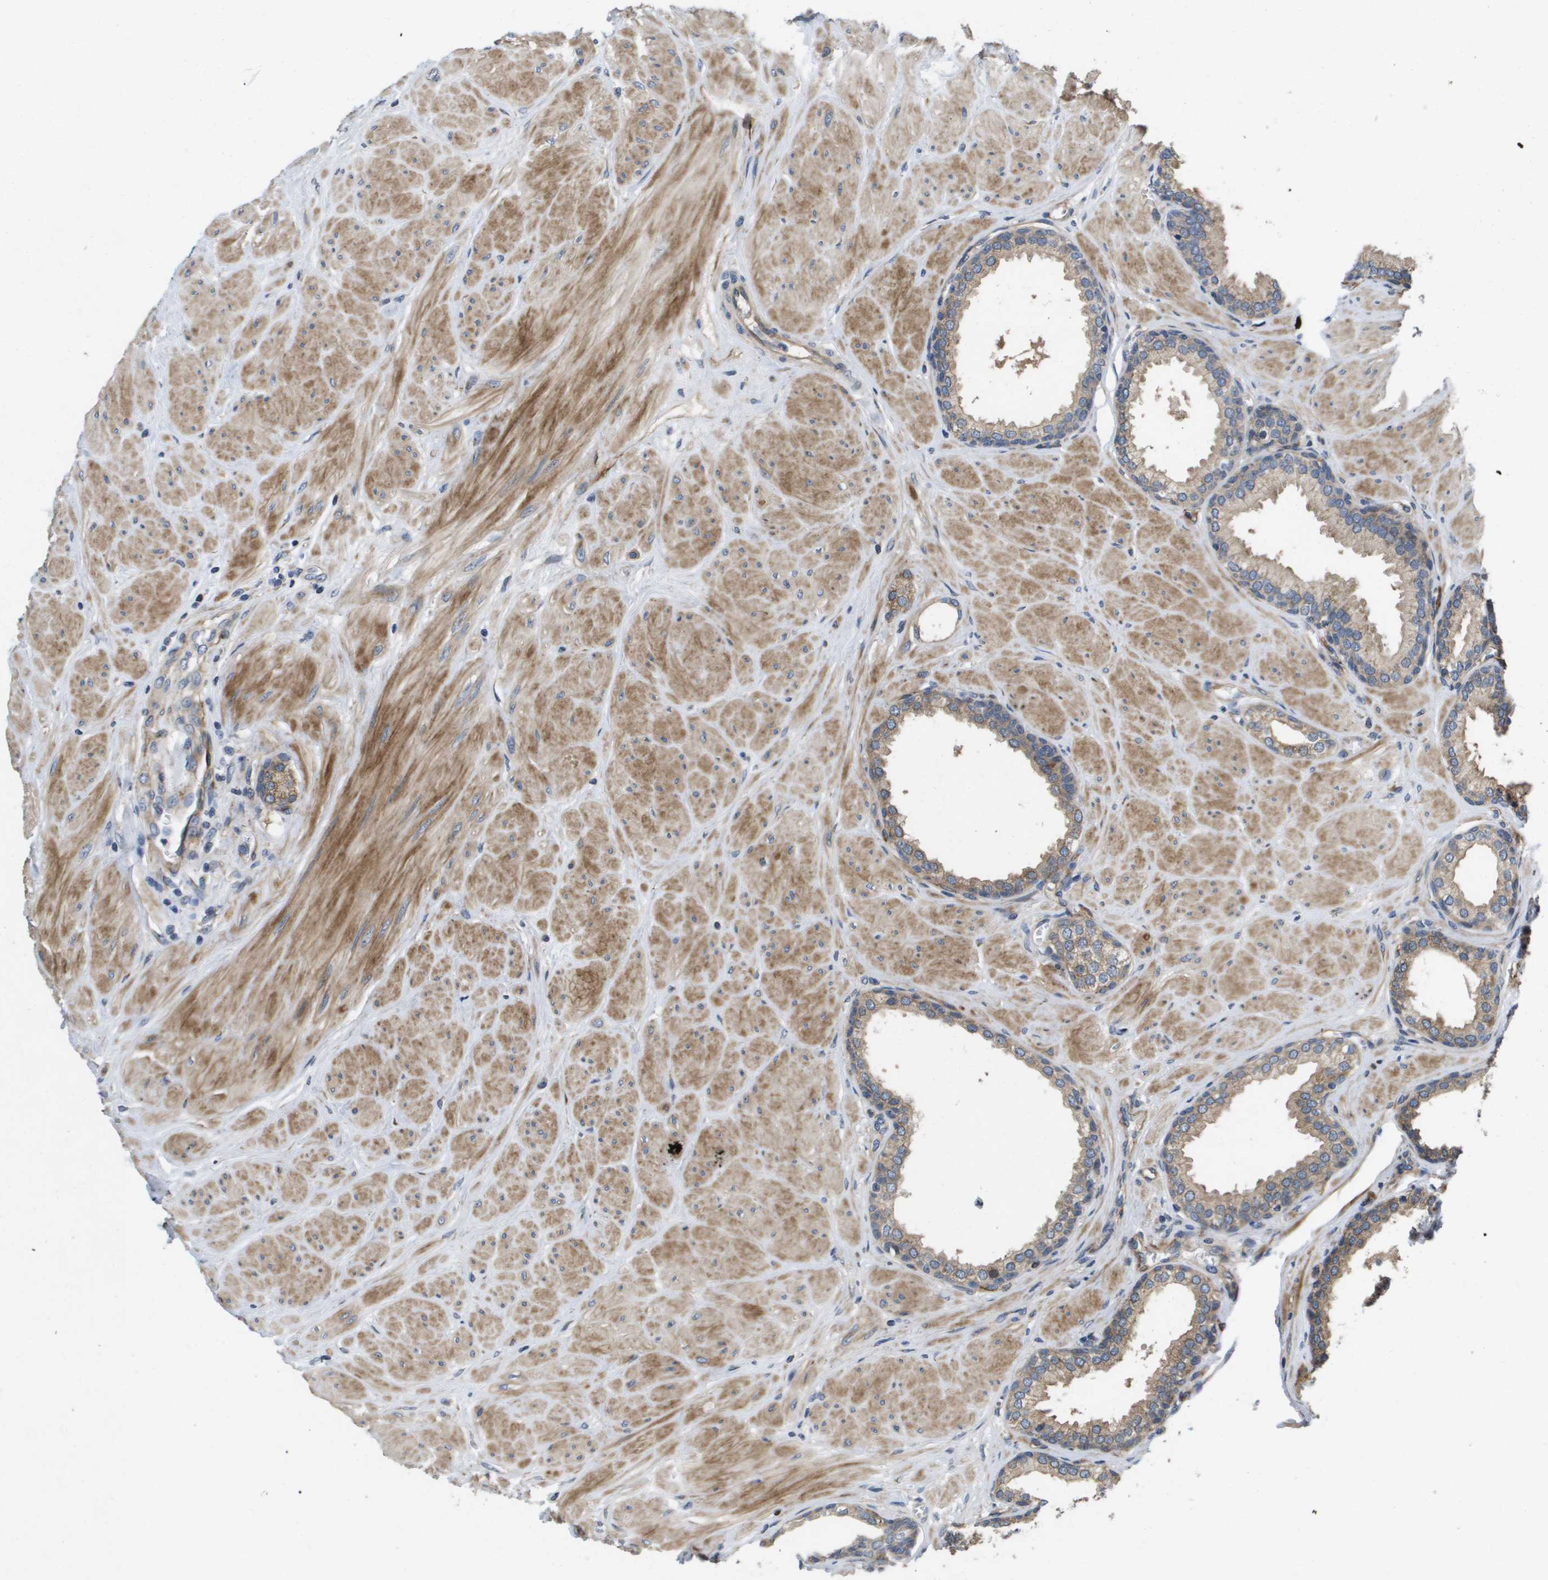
{"staining": {"intensity": "weak", "quantity": "25%-75%", "location": "cytoplasmic/membranous"}, "tissue": "prostate", "cell_type": "Glandular cells", "image_type": "normal", "snomed": [{"axis": "morphology", "description": "Normal tissue, NOS"}, {"axis": "topography", "description": "Prostate"}], "caption": "Immunohistochemical staining of unremarkable human prostate reveals low levels of weak cytoplasmic/membranous staining in about 25%-75% of glandular cells.", "gene": "ENTPD2", "patient": {"sex": "male", "age": 51}}